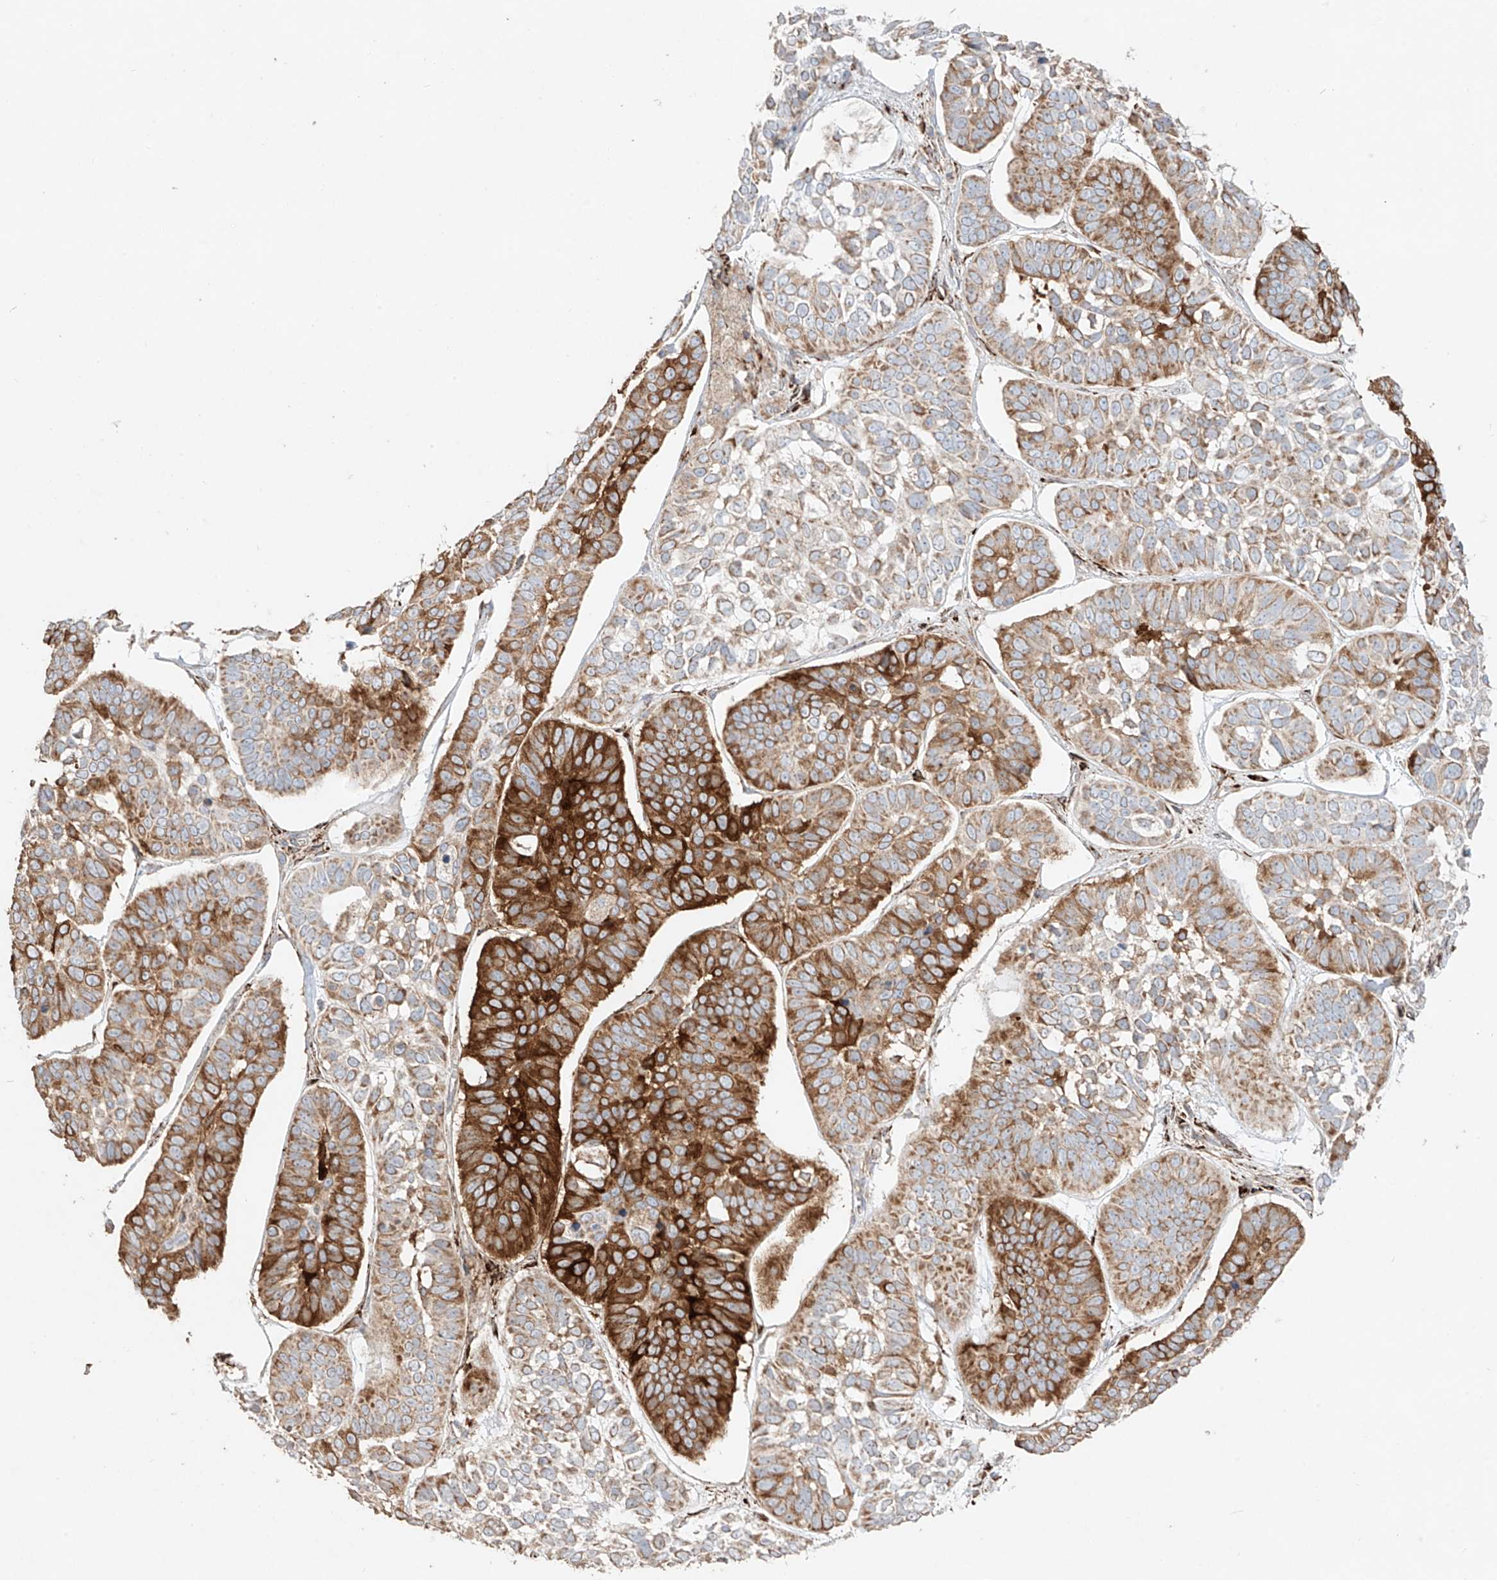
{"staining": {"intensity": "strong", "quantity": ">75%", "location": "cytoplasmic/membranous"}, "tissue": "skin cancer", "cell_type": "Tumor cells", "image_type": "cancer", "snomed": [{"axis": "morphology", "description": "Basal cell carcinoma"}, {"axis": "topography", "description": "Skin"}], "caption": "This image demonstrates IHC staining of human skin cancer (basal cell carcinoma), with high strong cytoplasmic/membranous expression in approximately >75% of tumor cells.", "gene": "COLGALT2", "patient": {"sex": "male", "age": 62}}